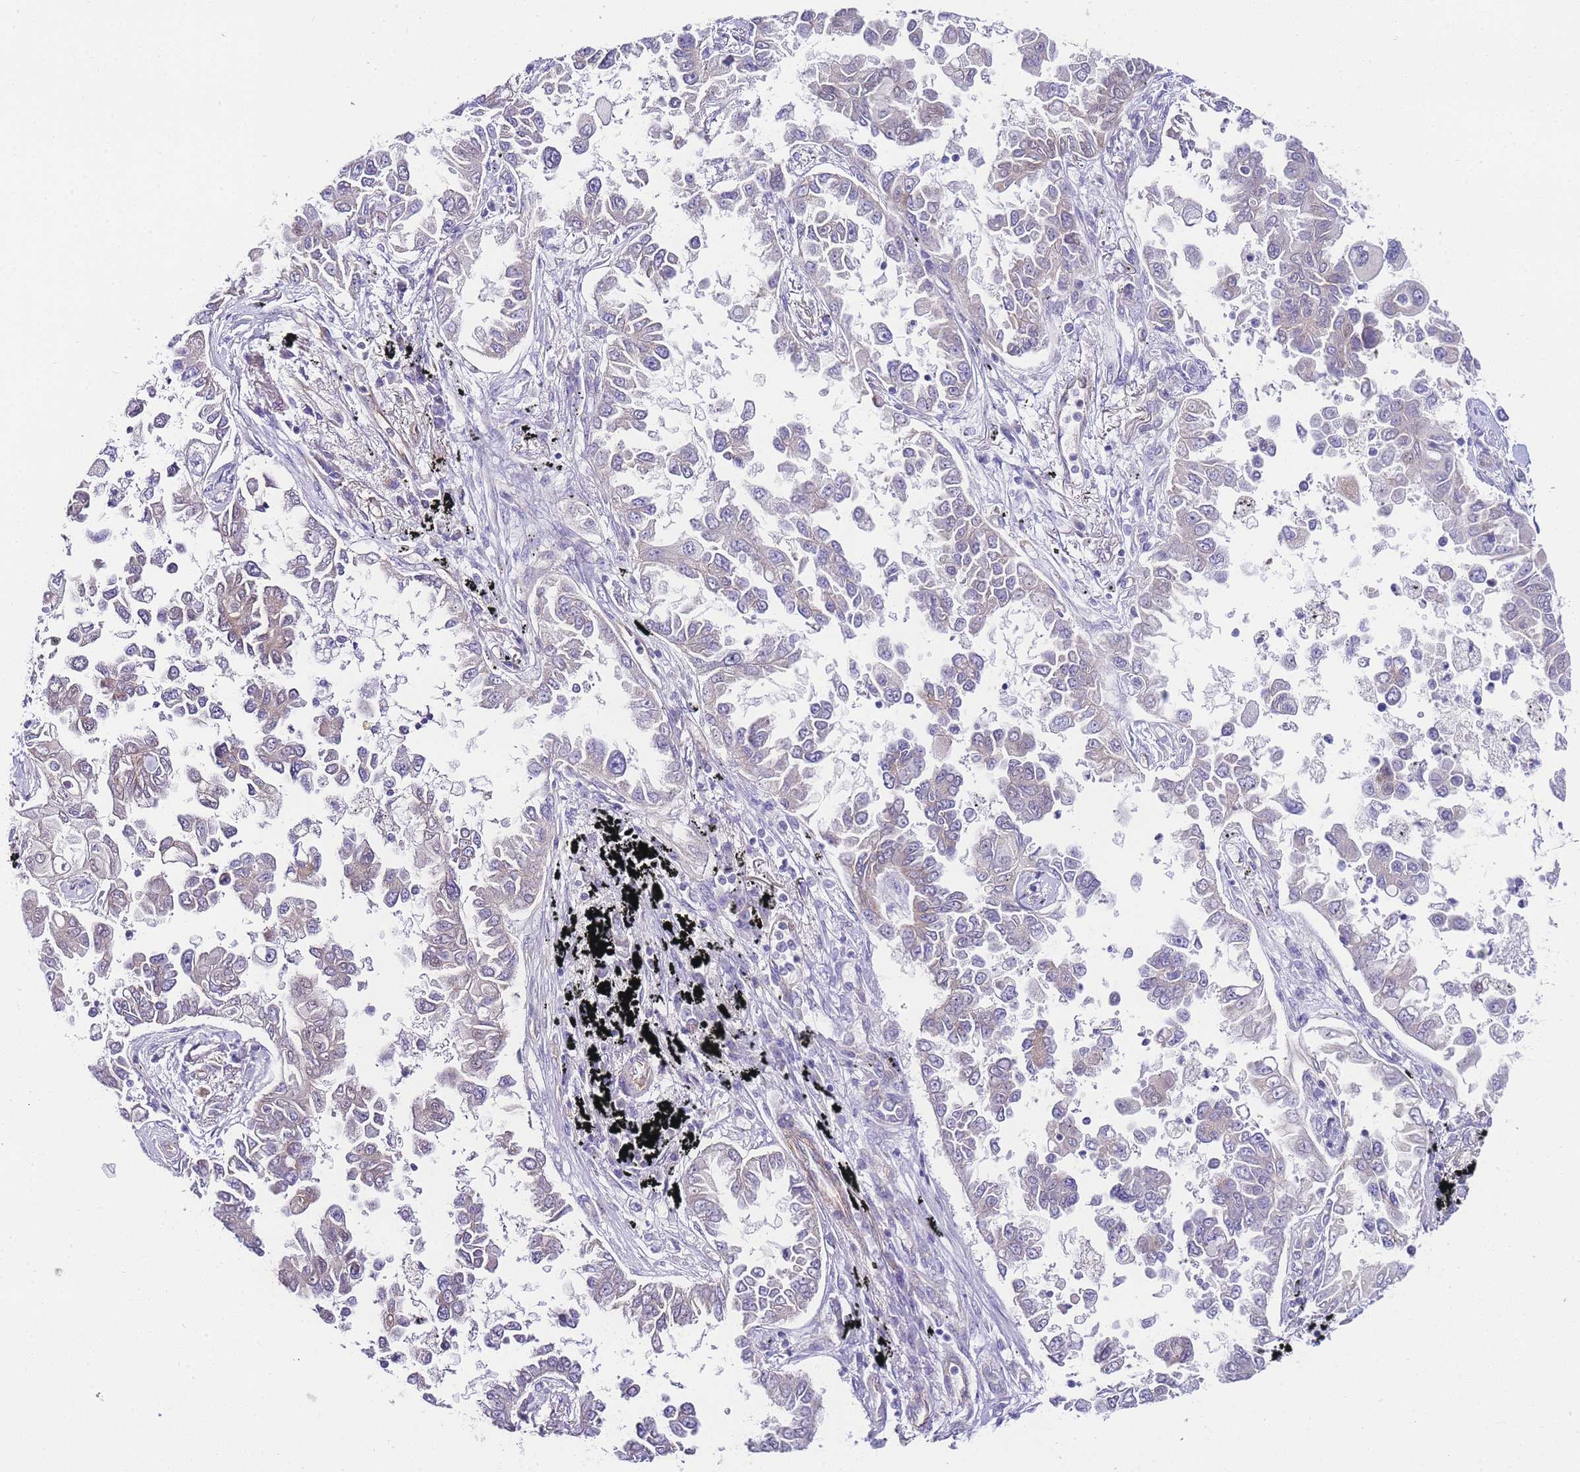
{"staining": {"intensity": "moderate", "quantity": "25%-75%", "location": "cytoplasmic/membranous"}, "tissue": "lung cancer", "cell_type": "Tumor cells", "image_type": "cancer", "snomed": [{"axis": "morphology", "description": "Adenocarcinoma, NOS"}, {"axis": "topography", "description": "Lung"}], "caption": "The image reveals staining of lung cancer, revealing moderate cytoplasmic/membranous protein expression (brown color) within tumor cells.", "gene": "PDCD7", "patient": {"sex": "female", "age": 67}}